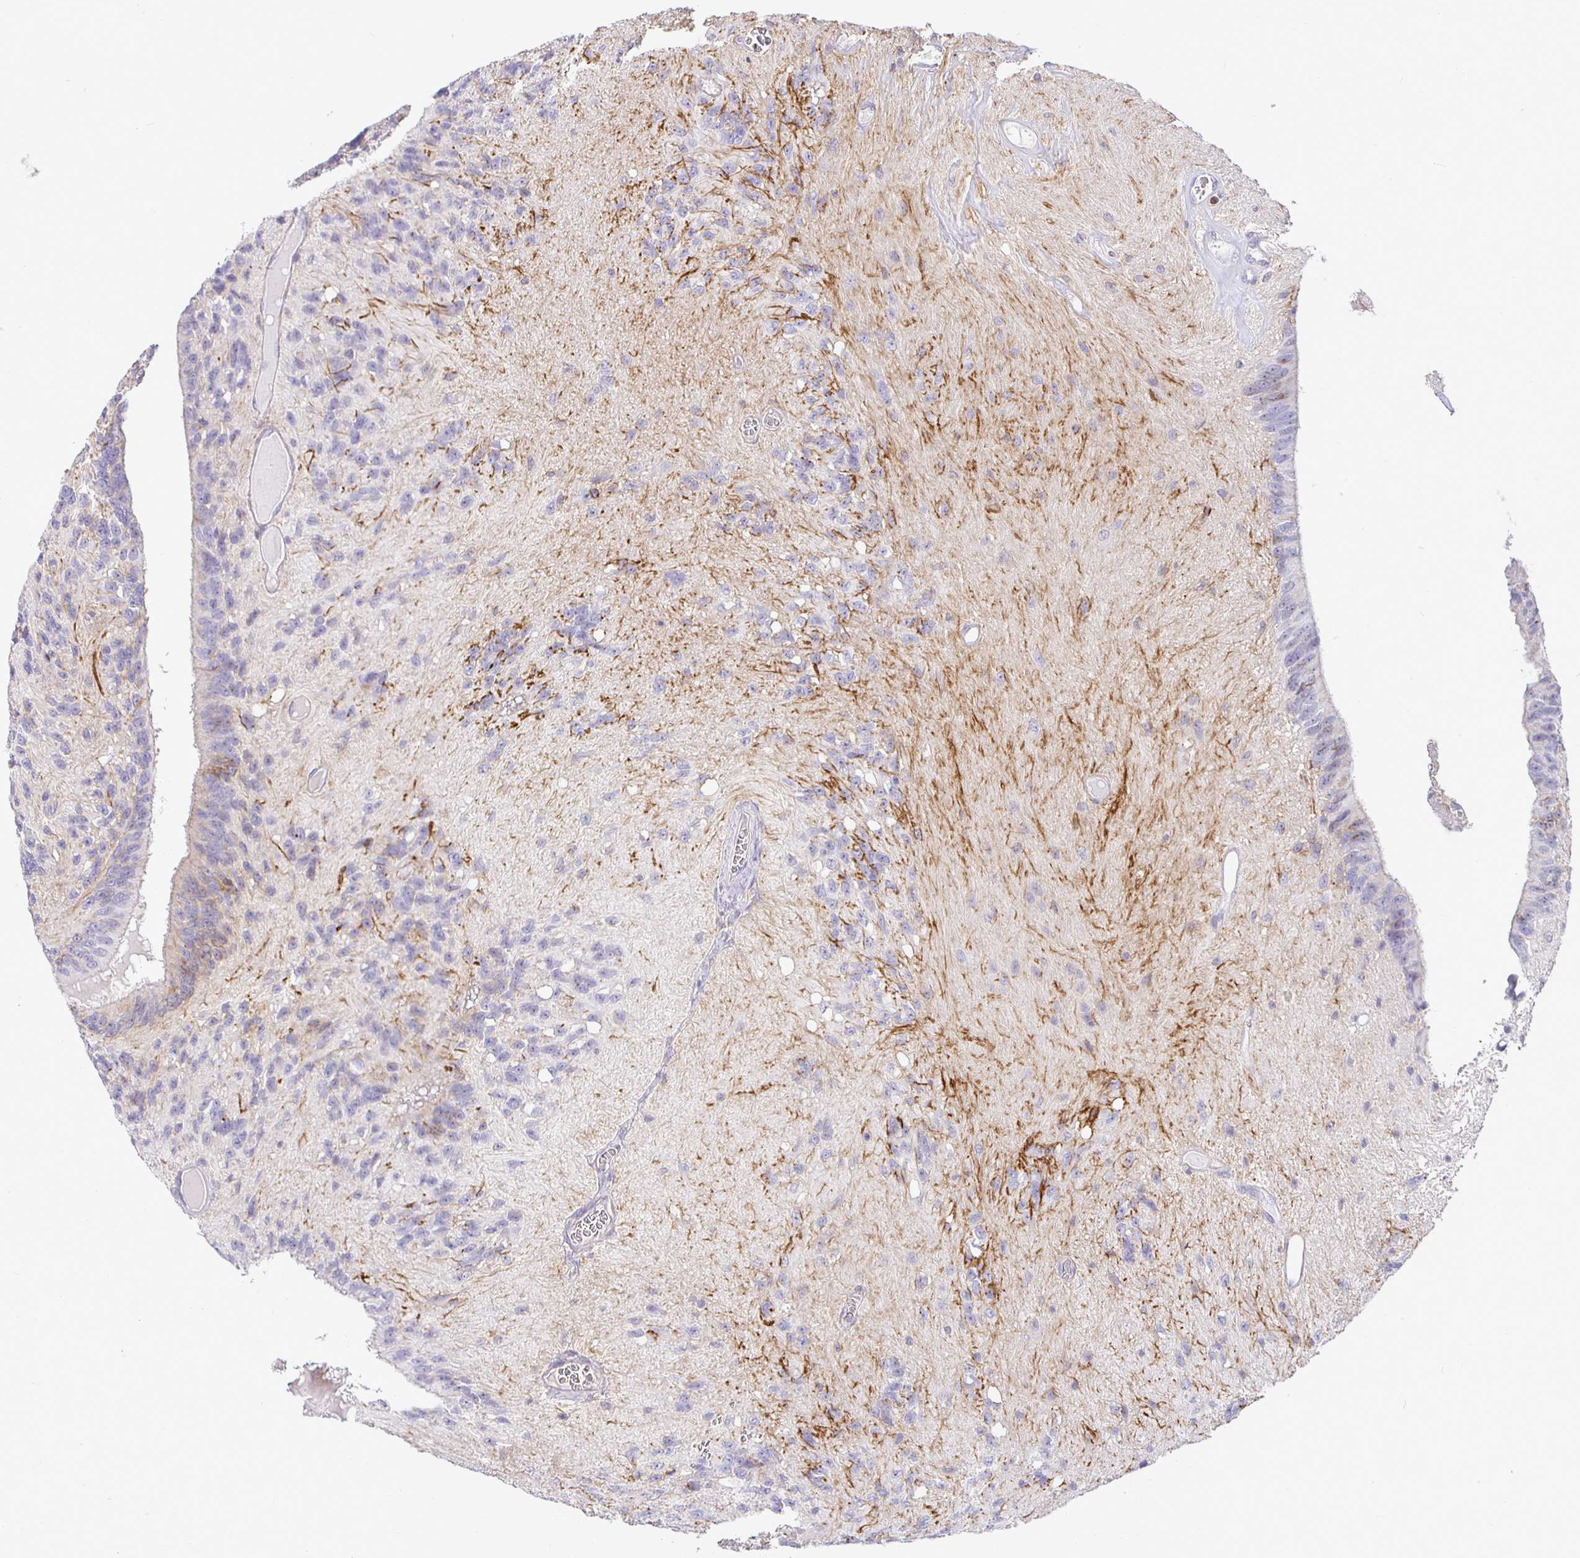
{"staining": {"intensity": "negative", "quantity": "none", "location": "none"}, "tissue": "glioma", "cell_type": "Tumor cells", "image_type": "cancer", "snomed": [{"axis": "morphology", "description": "Glioma, malignant, Low grade"}, {"axis": "topography", "description": "Brain"}], "caption": "A histopathology image of human glioma is negative for staining in tumor cells.", "gene": "SIRPA", "patient": {"sex": "male", "age": 31}}